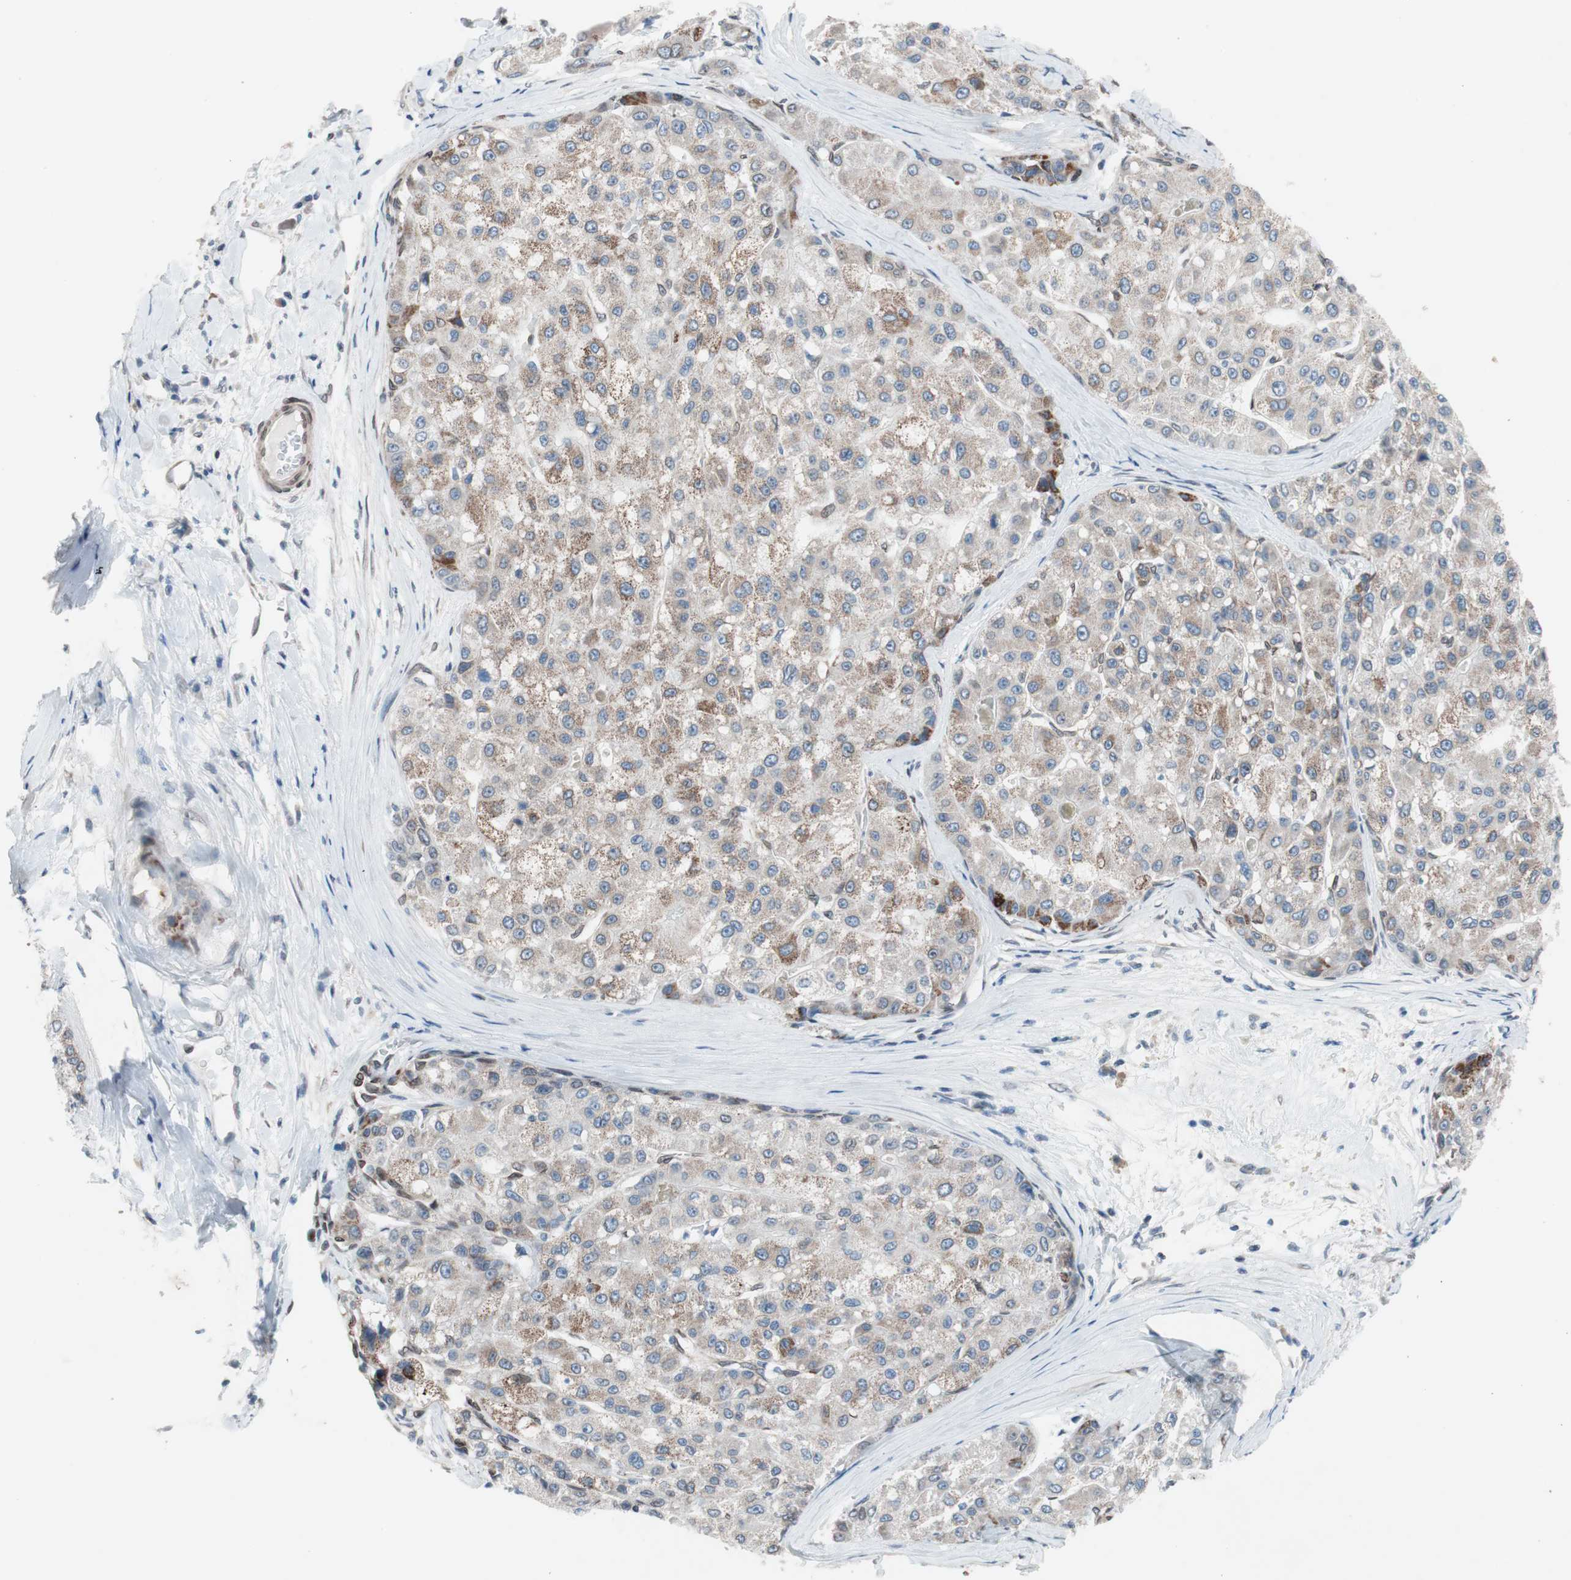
{"staining": {"intensity": "moderate", "quantity": ">75%", "location": "cytoplasmic/membranous"}, "tissue": "liver cancer", "cell_type": "Tumor cells", "image_type": "cancer", "snomed": [{"axis": "morphology", "description": "Carcinoma, Hepatocellular, NOS"}, {"axis": "topography", "description": "Liver"}], "caption": "Liver cancer tissue displays moderate cytoplasmic/membranous positivity in about >75% of tumor cells, visualized by immunohistochemistry.", "gene": "ARNT2", "patient": {"sex": "male", "age": 80}}